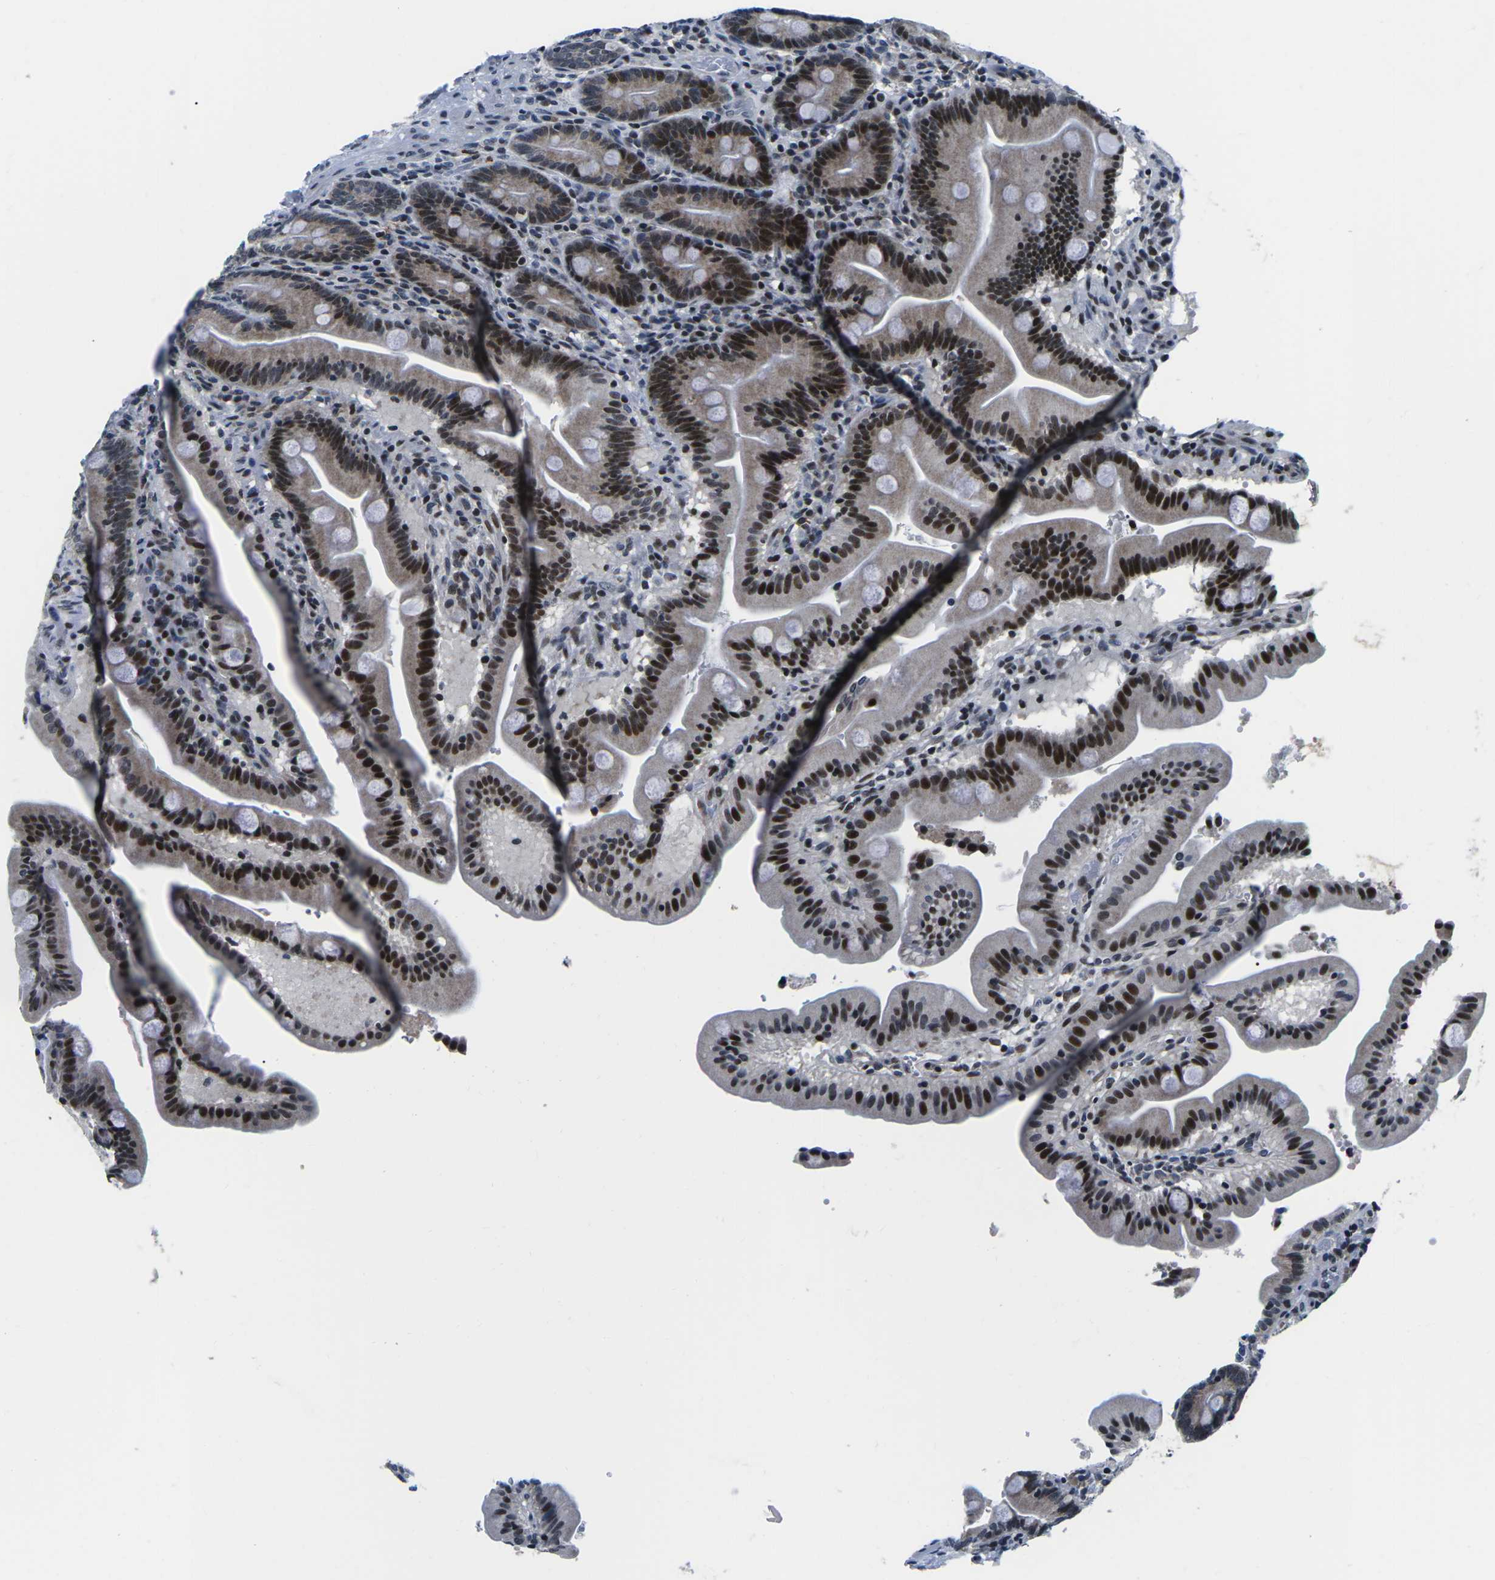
{"staining": {"intensity": "strong", "quantity": "25%-75%", "location": "nuclear"}, "tissue": "duodenum", "cell_type": "Glandular cells", "image_type": "normal", "snomed": [{"axis": "morphology", "description": "Normal tissue, NOS"}, {"axis": "topography", "description": "Duodenum"}], "caption": "Glandular cells demonstrate high levels of strong nuclear positivity in about 25%-75% of cells in benign duodenum. The protein of interest is shown in brown color, while the nuclei are stained blue.", "gene": "CDC73", "patient": {"sex": "male", "age": 54}}